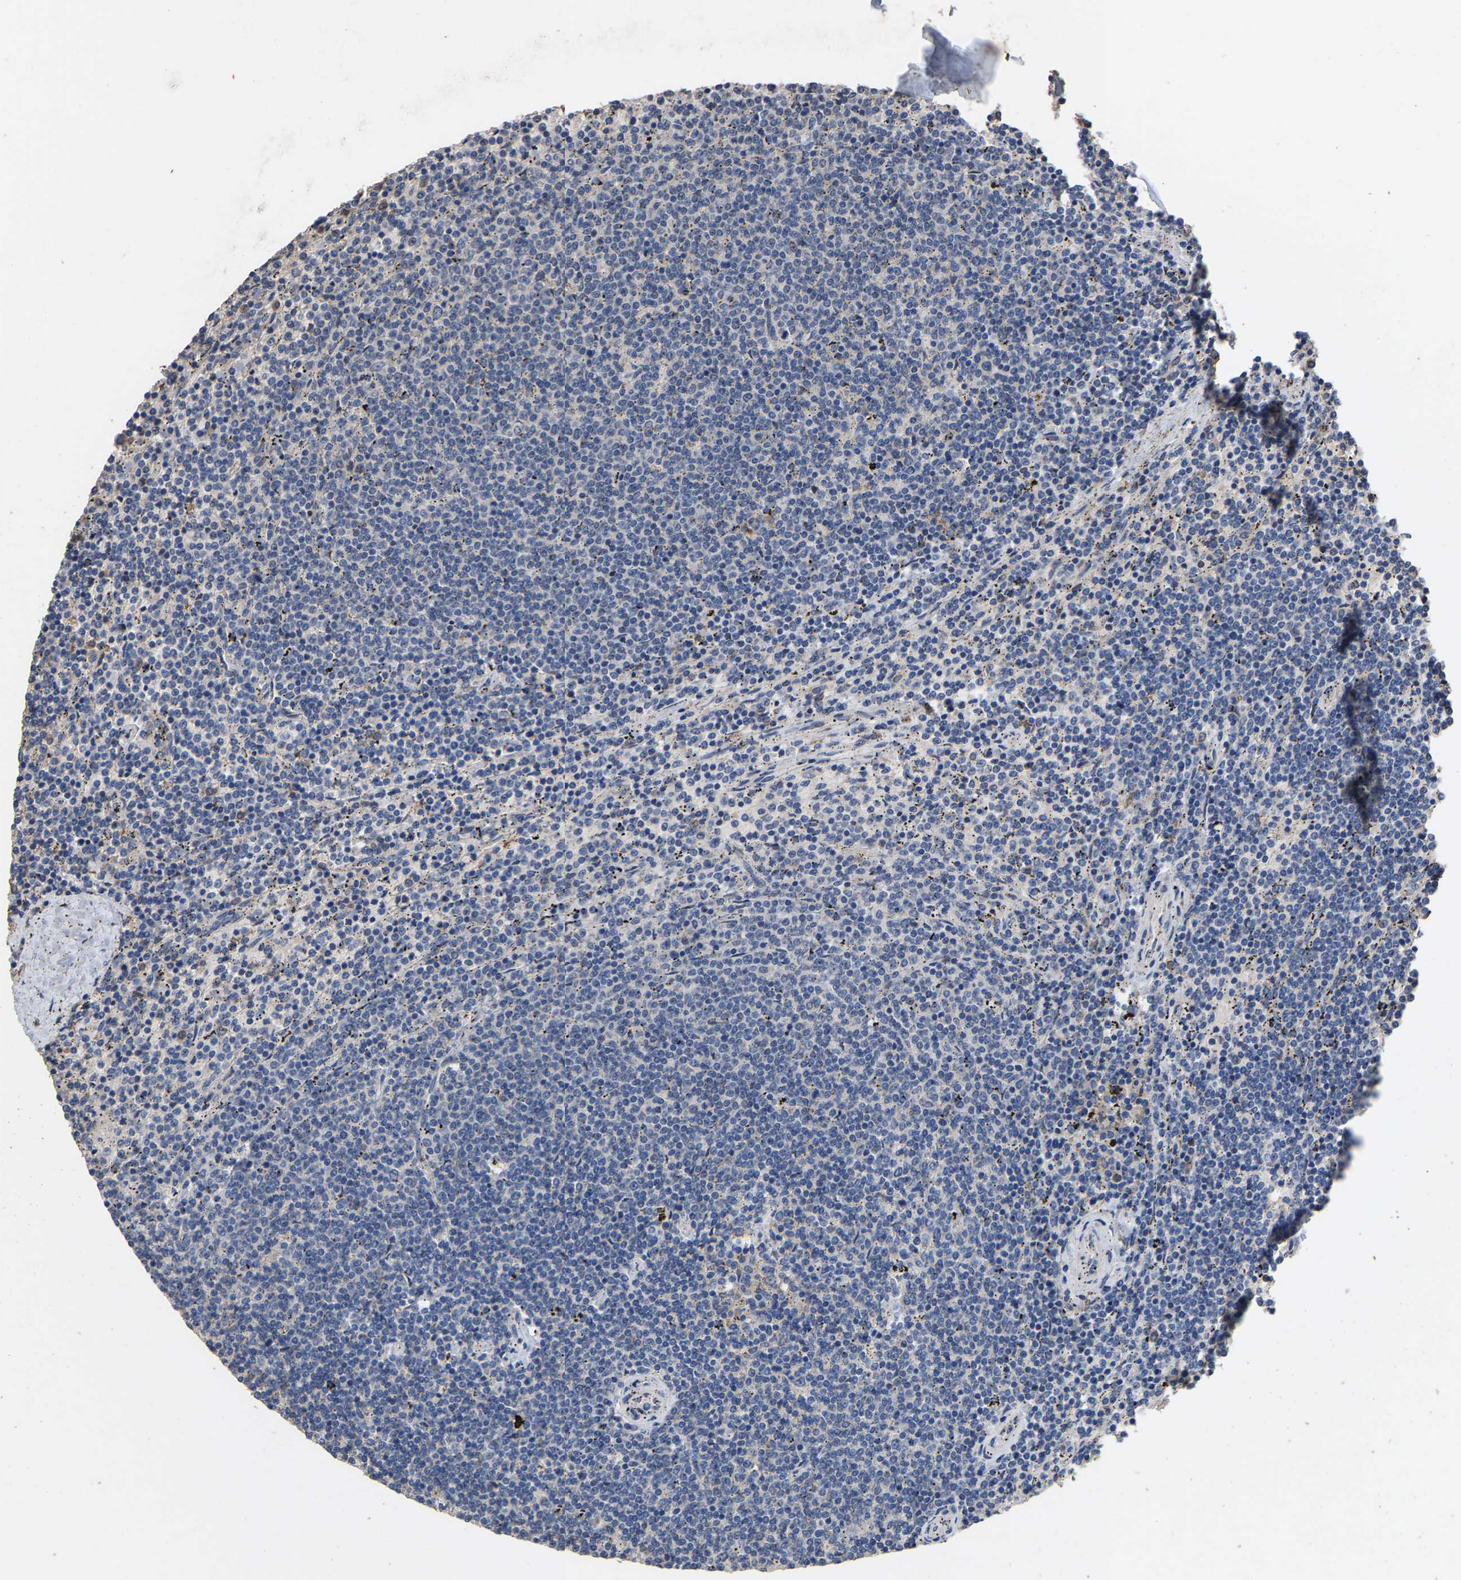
{"staining": {"intensity": "negative", "quantity": "none", "location": "none"}, "tissue": "lymphoma", "cell_type": "Tumor cells", "image_type": "cancer", "snomed": [{"axis": "morphology", "description": "Malignant lymphoma, non-Hodgkin's type, Low grade"}, {"axis": "topography", "description": "Spleen"}], "caption": "This image is of lymphoma stained with immunohistochemistry (IHC) to label a protein in brown with the nuclei are counter-stained blue. There is no staining in tumor cells.", "gene": "TDRKH", "patient": {"sex": "female", "age": 50}}